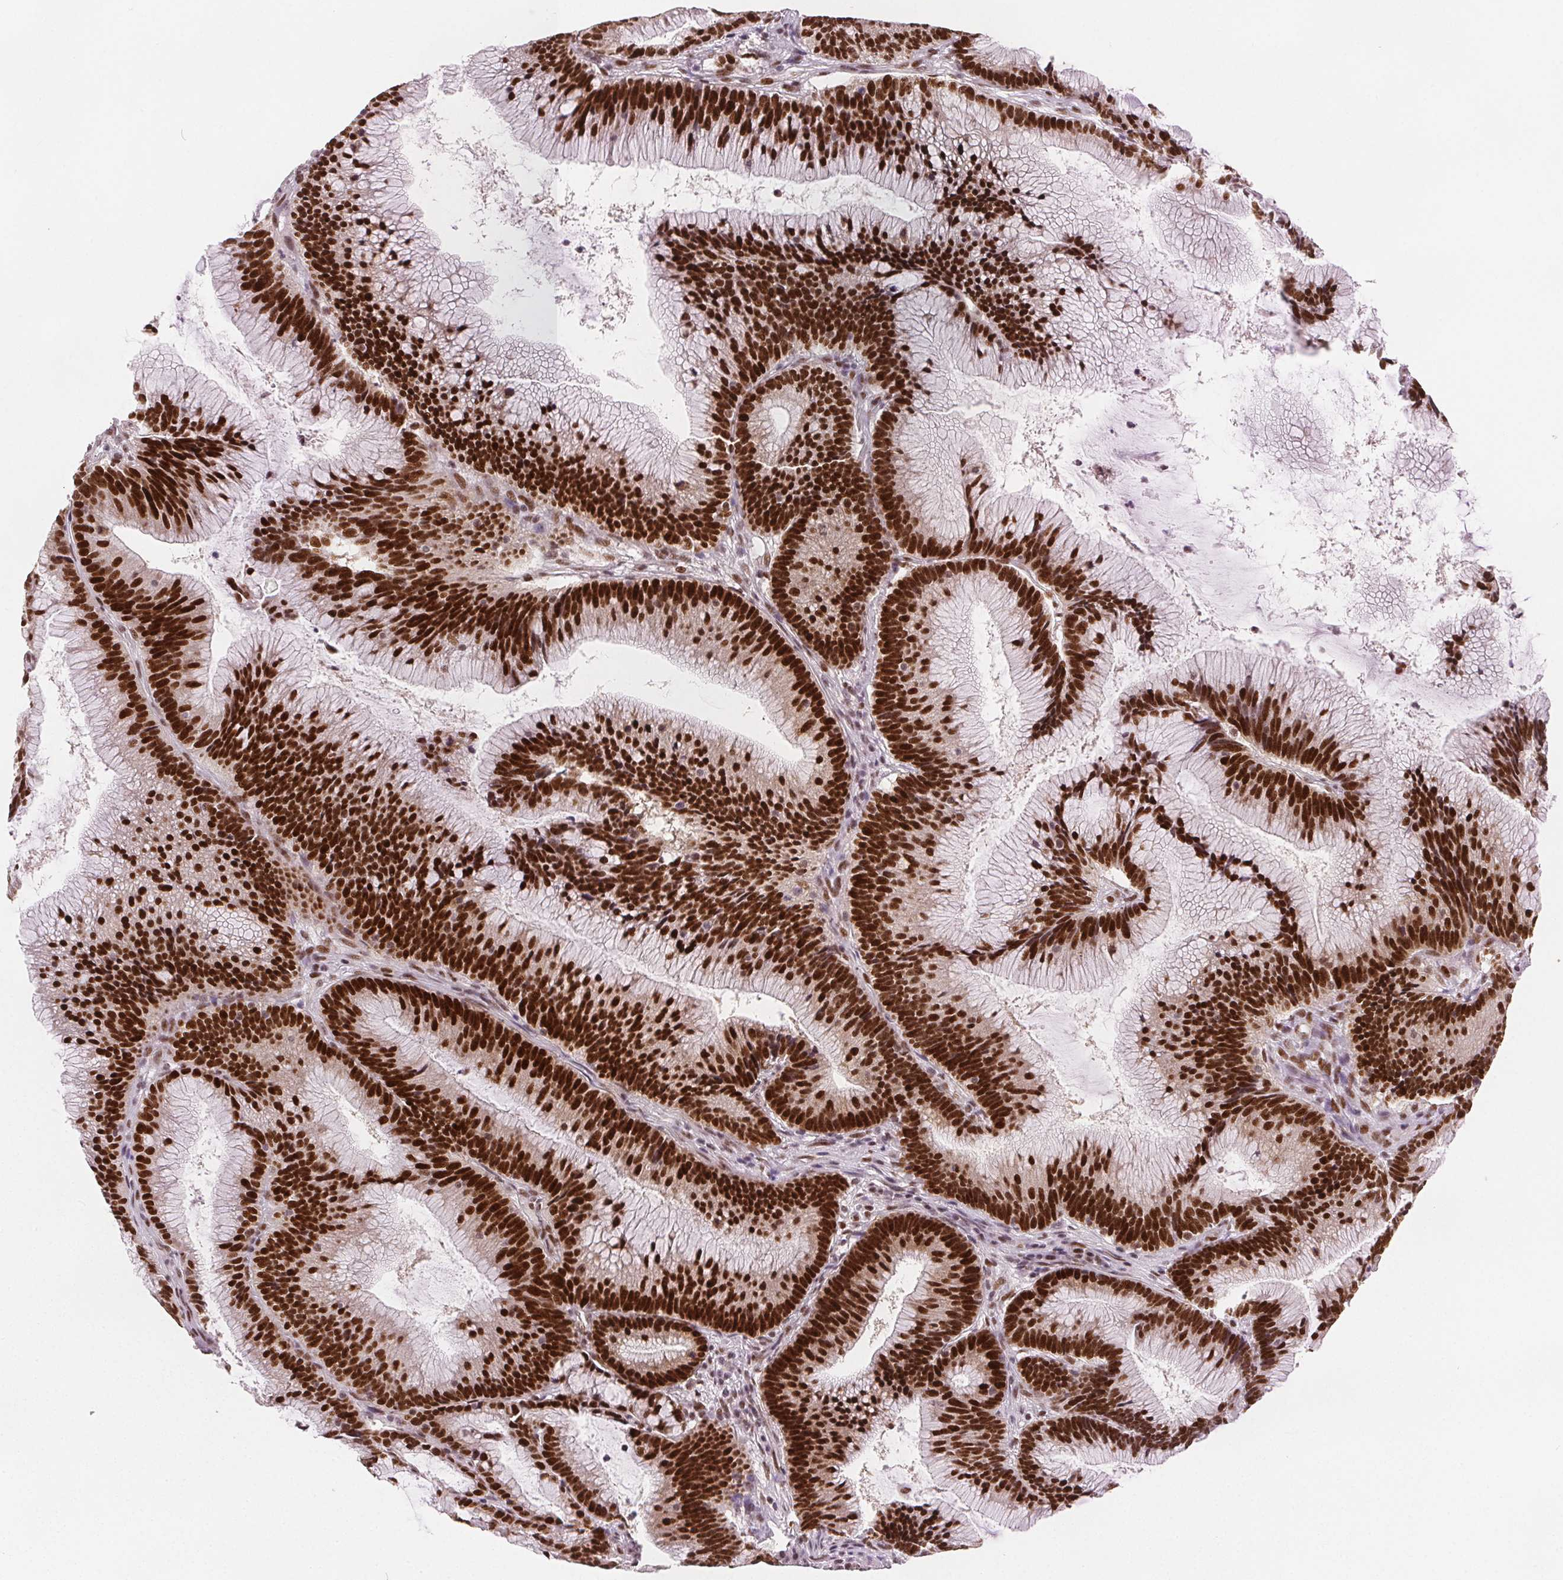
{"staining": {"intensity": "strong", "quantity": ">75%", "location": "nuclear"}, "tissue": "colorectal cancer", "cell_type": "Tumor cells", "image_type": "cancer", "snomed": [{"axis": "morphology", "description": "Adenocarcinoma, NOS"}, {"axis": "topography", "description": "Colon"}], "caption": "Colorectal cancer (adenocarcinoma) stained with a brown dye demonstrates strong nuclear positive staining in about >75% of tumor cells.", "gene": "ZNF703", "patient": {"sex": "female", "age": 78}}